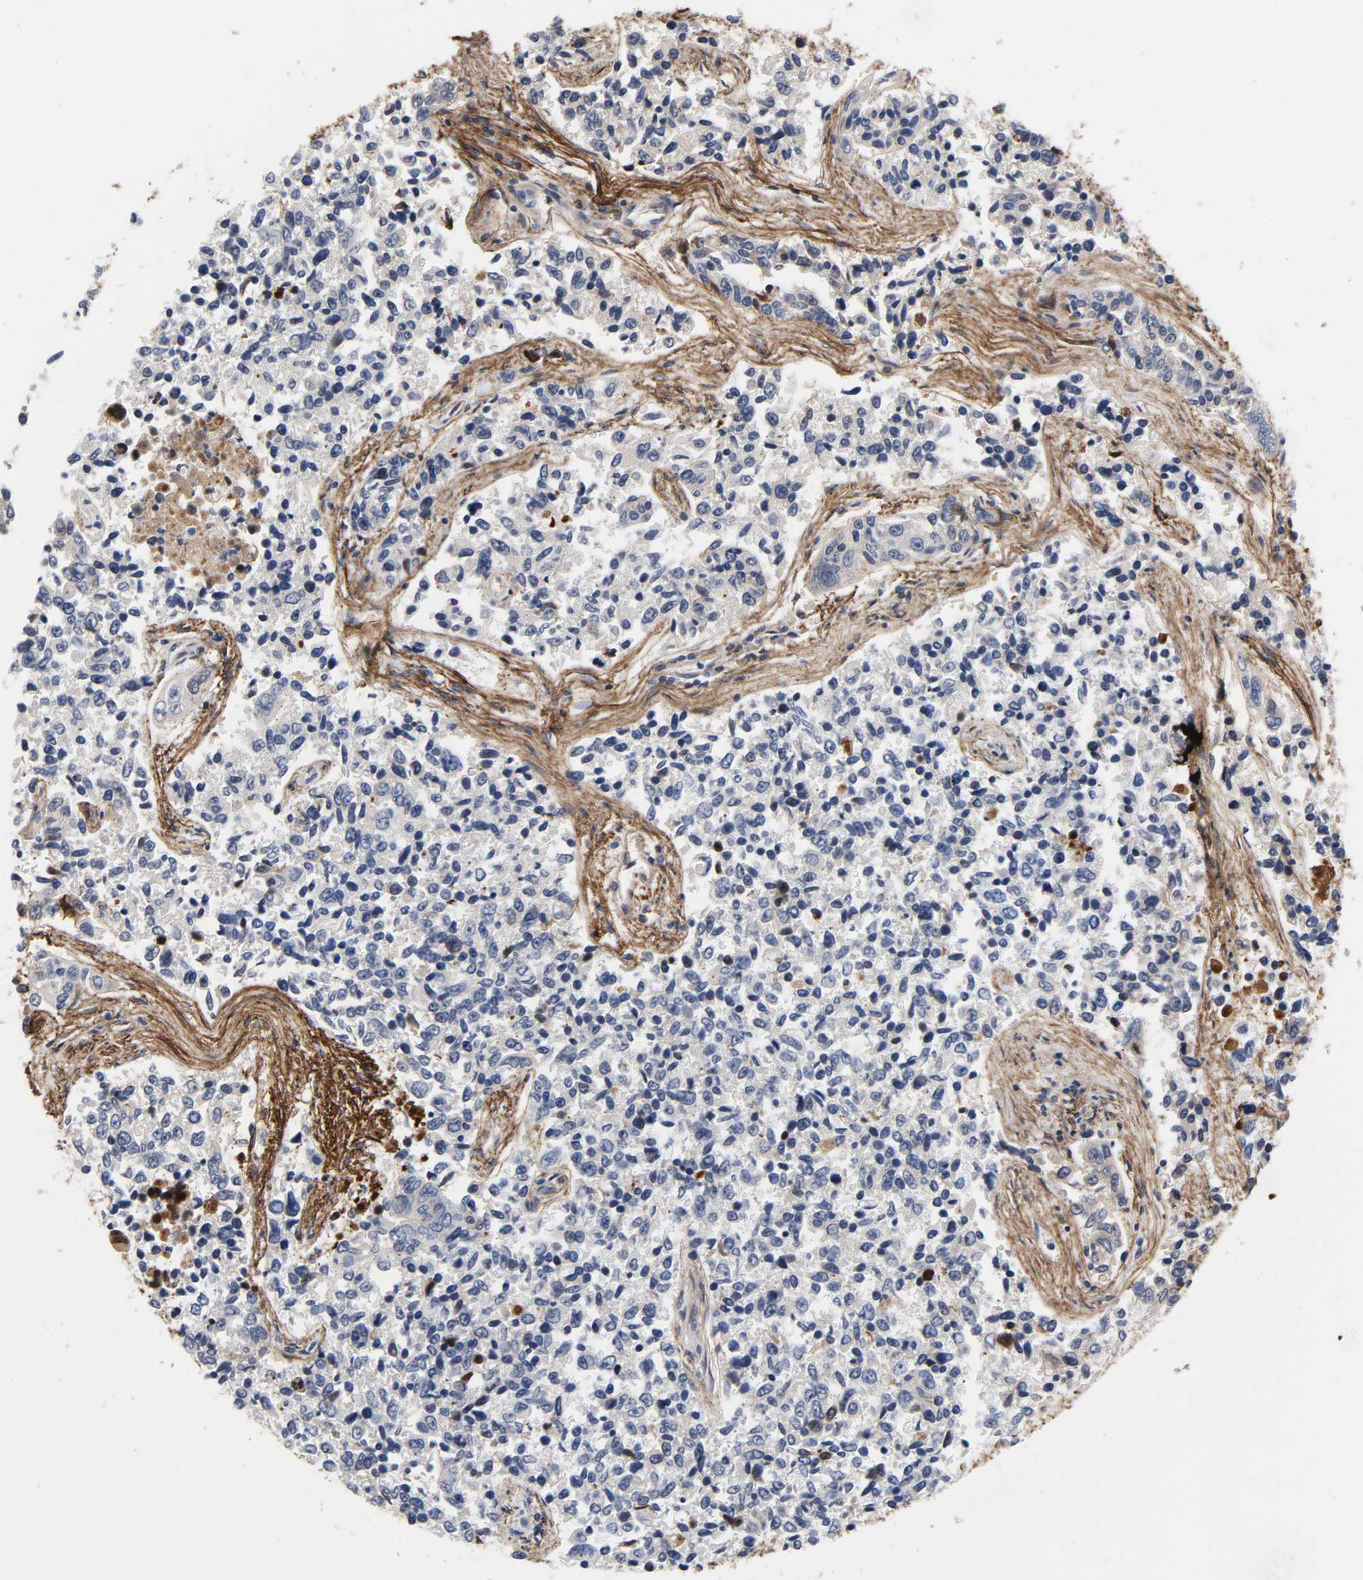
{"staining": {"intensity": "negative", "quantity": "none", "location": "none"}, "tissue": "lung cancer", "cell_type": "Tumor cells", "image_type": "cancer", "snomed": [{"axis": "morphology", "description": "Adenocarcinoma, NOS"}, {"axis": "topography", "description": "Lung"}], "caption": "IHC photomicrograph of human adenocarcinoma (lung) stained for a protein (brown), which demonstrates no expression in tumor cells. (DAB (3,3'-diaminobenzidine) immunohistochemistry (IHC) with hematoxylin counter stain).", "gene": "FBLN1", "patient": {"sex": "male", "age": 84}}